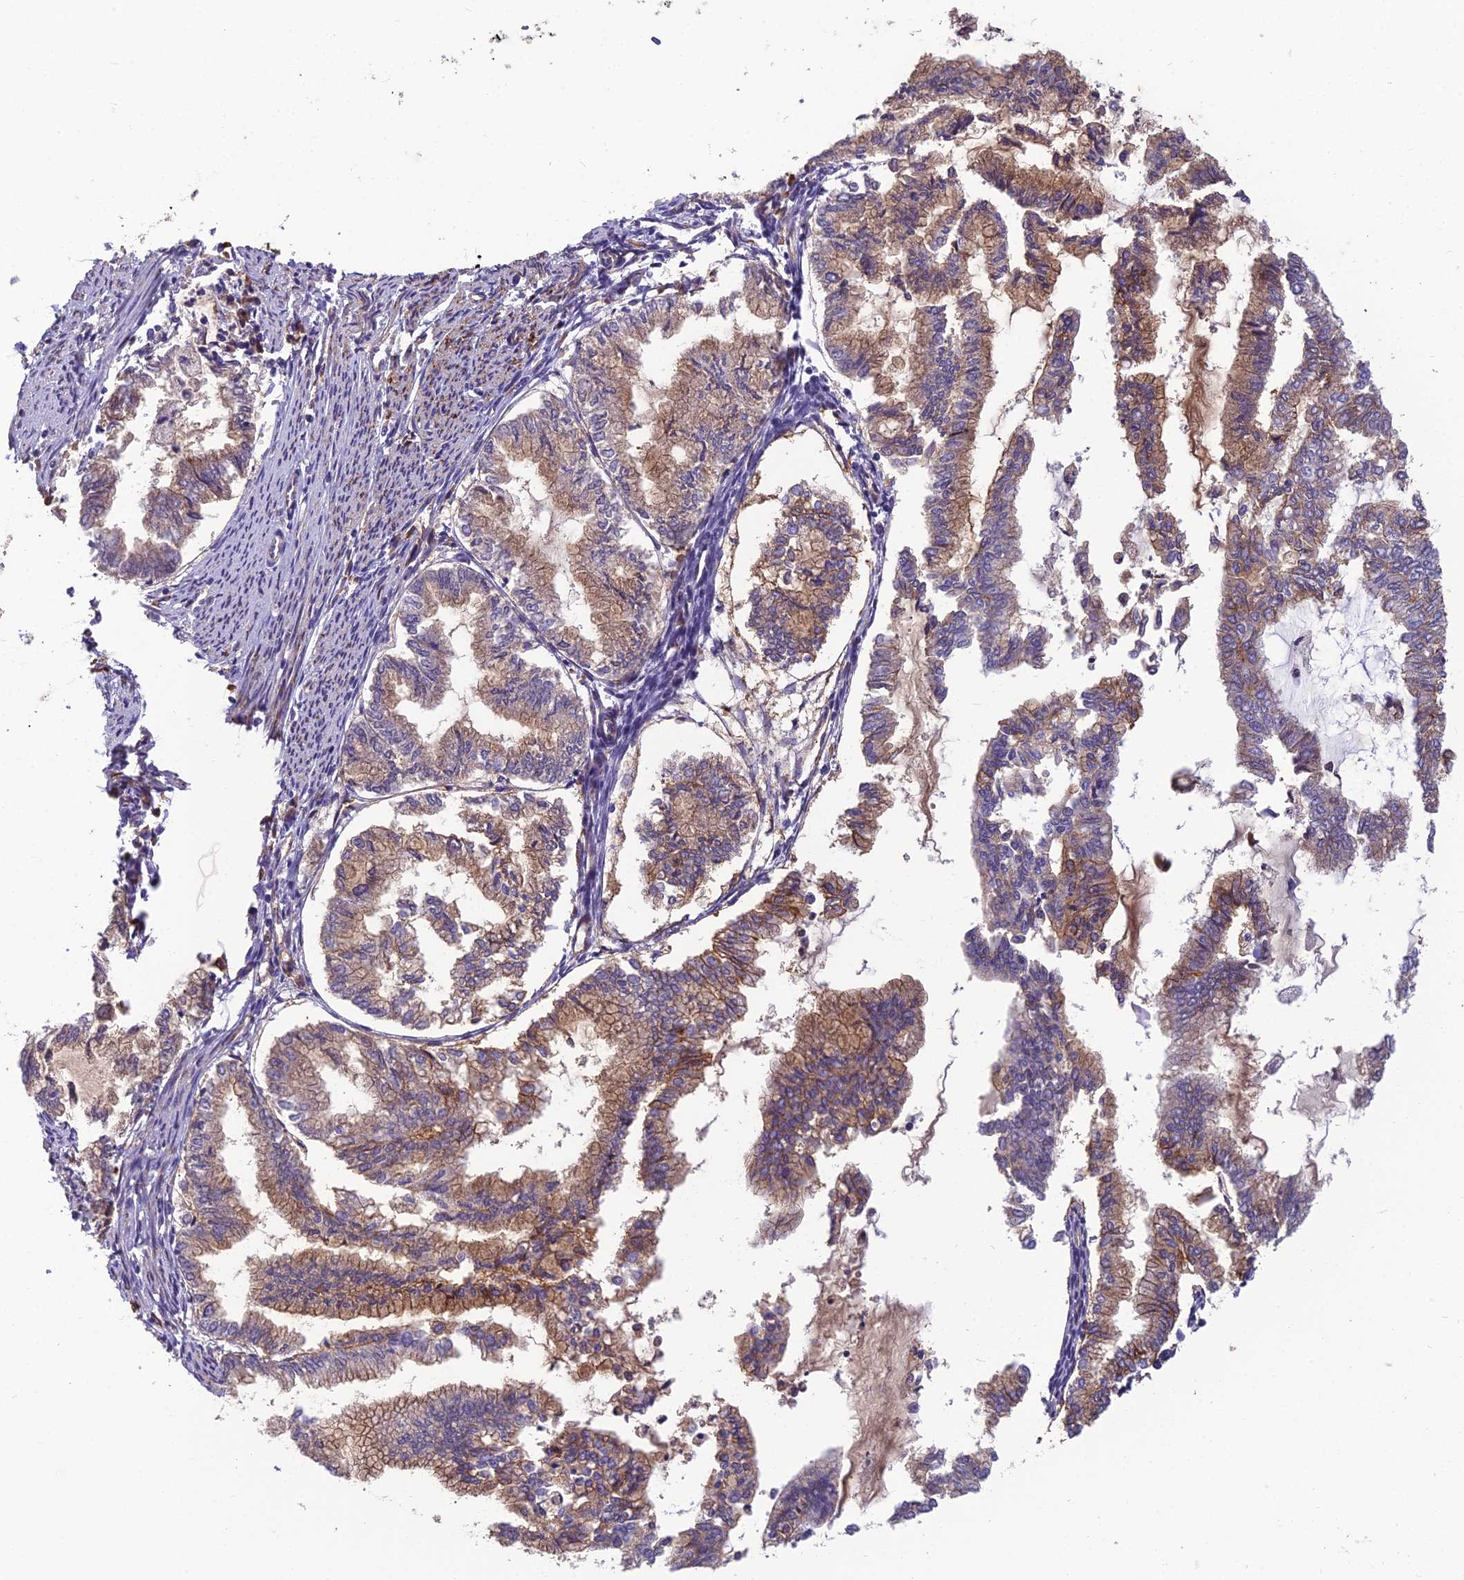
{"staining": {"intensity": "moderate", "quantity": "25%-75%", "location": "cytoplasmic/membranous"}, "tissue": "endometrial cancer", "cell_type": "Tumor cells", "image_type": "cancer", "snomed": [{"axis": "morphology", "description": "Adenocarcinoma, NOS"}, {"axis": "topography", "description": "Endometrium"}], "caption": "Protein staining exhibits moderate cytoplasmic/membranous expression in about 25%-75% of tumor cells in adenocarcinoma (endometrial). The protein of interest is shown in brown color, while the nuclei are stained blue.", "gene": "TSPAN15", "patient": {"sex": "female", "age": 79}}